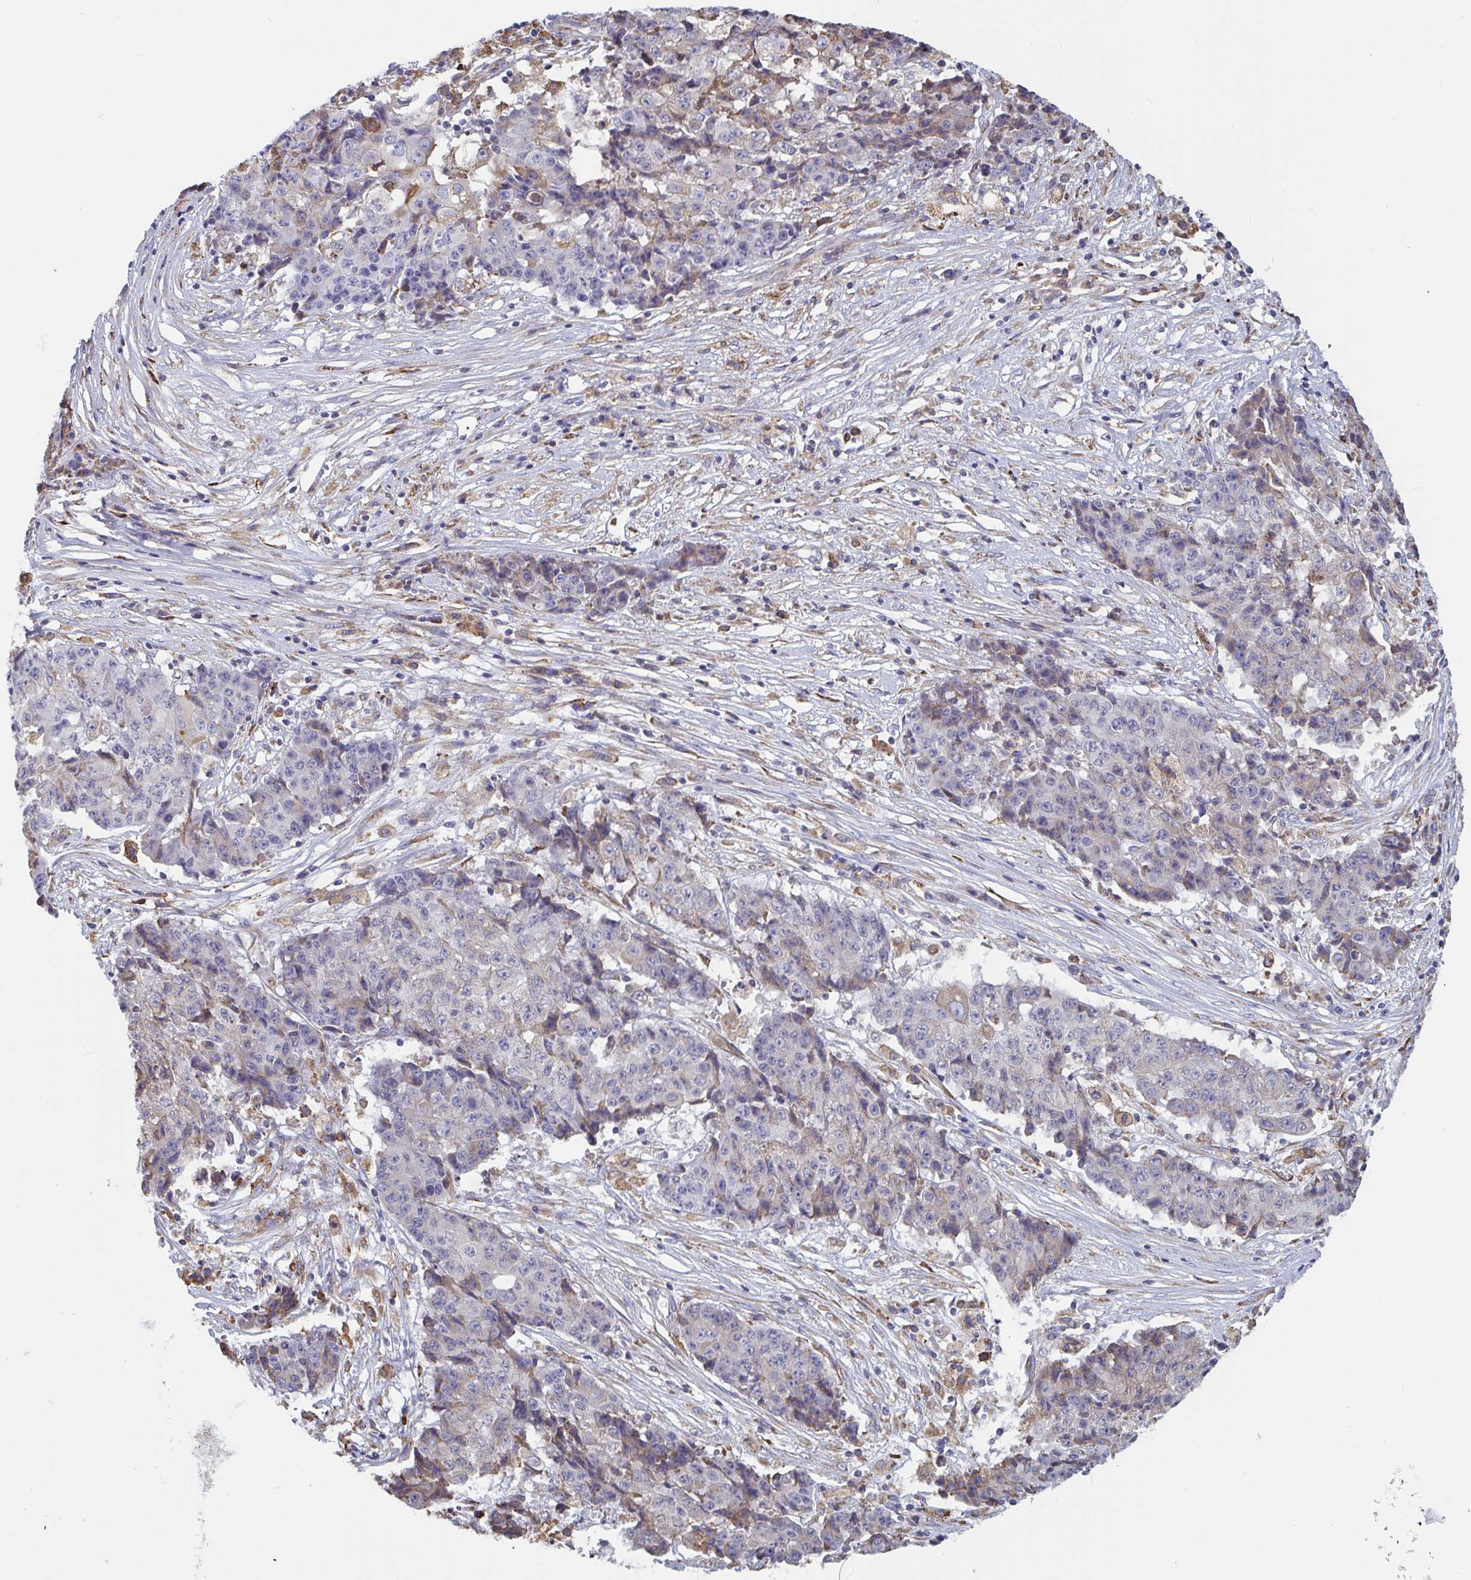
{"staining": {"intensity": "negative", "quantity": "none", "location": "none"}, "tissue": "ovarian cancer", "cell_type": "Tumor cells", "image_type": "cancer", "snomed": [{"axis": "morphology", "description": "Carcinoma, endometroid"}, {"axis": "topography", "description": "Ovary"}], "caption": "This is an immunohistochemistry (IHC) histopathology image of human ovarian cancer. There is no expression in tumor cells.", "gene": "MYMK", "patient": {"sex": "female", "age": 42}}